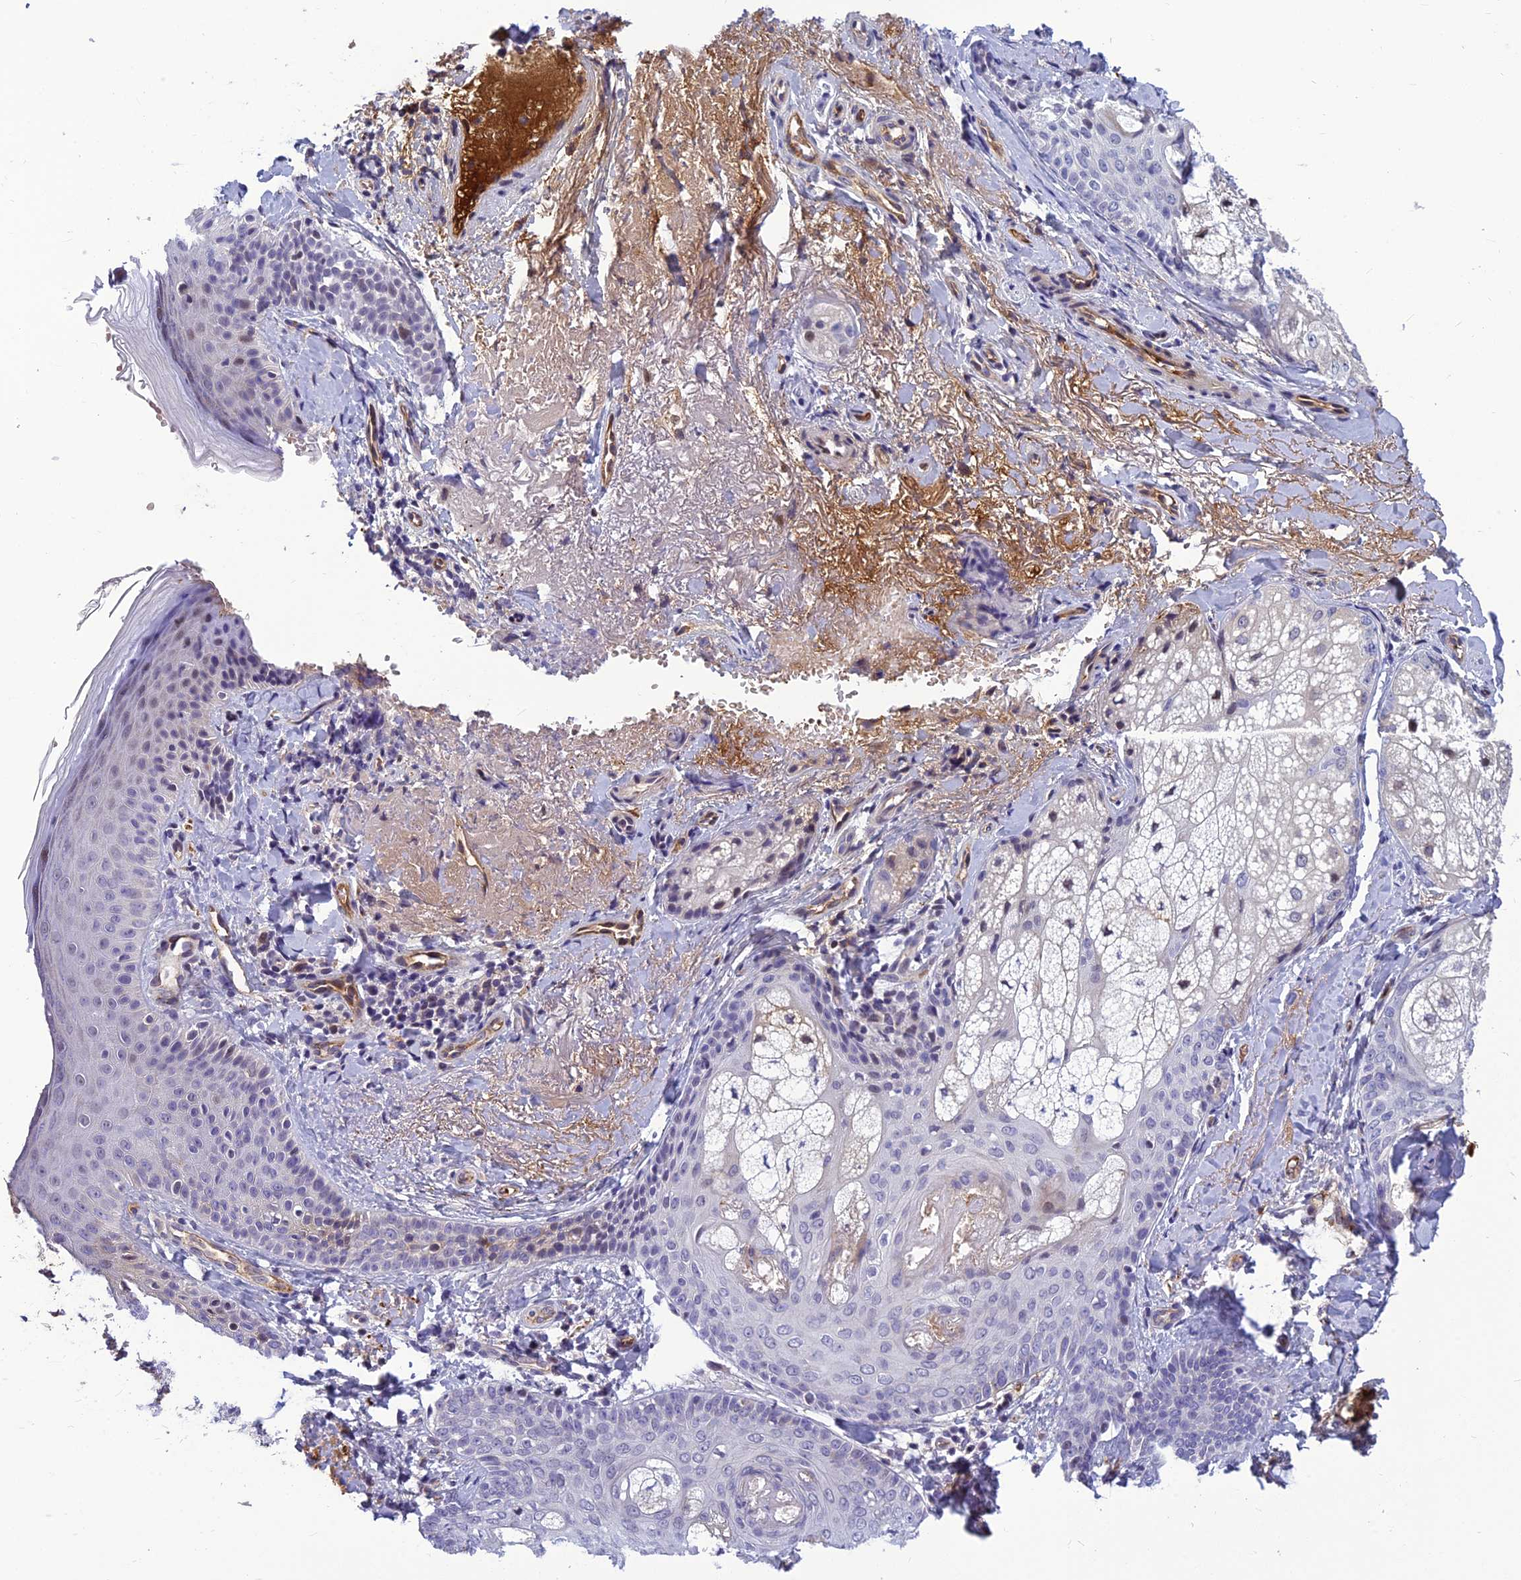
{"staining": {"intensity": "negative", "quantity": "none", "location": "none"}, "tissue": "skin", "cell_type": "Fibroblasts", "image_type": "normal", "snomed": [{"axis": "morphology", "description": "Normal tissue, NOS"}, {"axis": "topography", "description": "Skin"}], "caption": "Skin stained for a protein using immunohistochemistry reveals no staining fibroblasts.", "gene": "CLEC11A", "patient": {"sex": "male", "age": 57}}